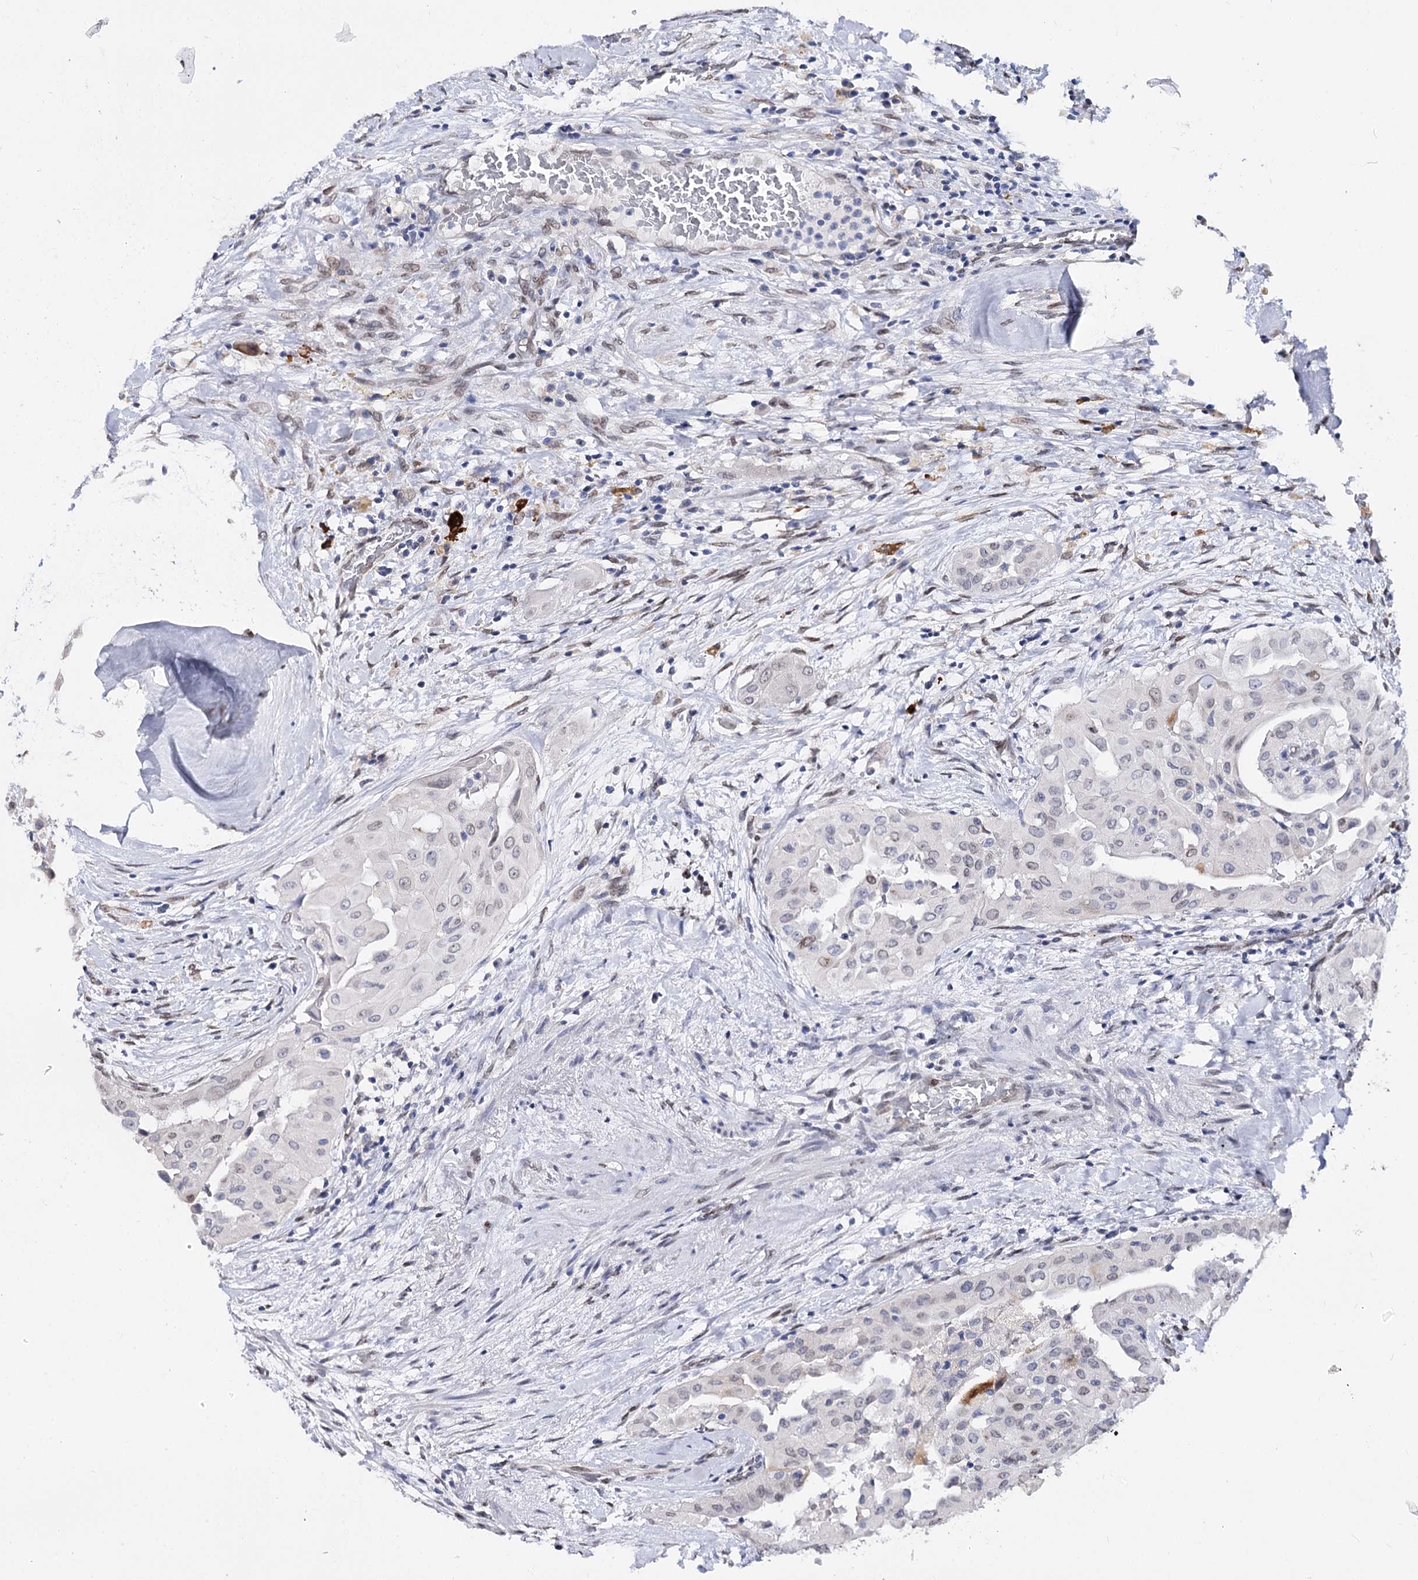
{"staining": {"intensity": "negative", "quantity": "none", "location": "none"}, "tissue": "thyroid cancer", "cell_type": "Tumor cells", "image_type": "cancer", "snomed": [{"axis": "morphology", "description": "Papillary adenocarcinoma, NOS"}, {"axis": "topography", "description": "Thyroid gland"}], "caption": "An immunohistochemistry image of thyroid cancer is shown. There is no staining in tumor cells of thyroid cancer.", "gene": "TMEM201", "patient": {"sex": "female", "age": 59}}